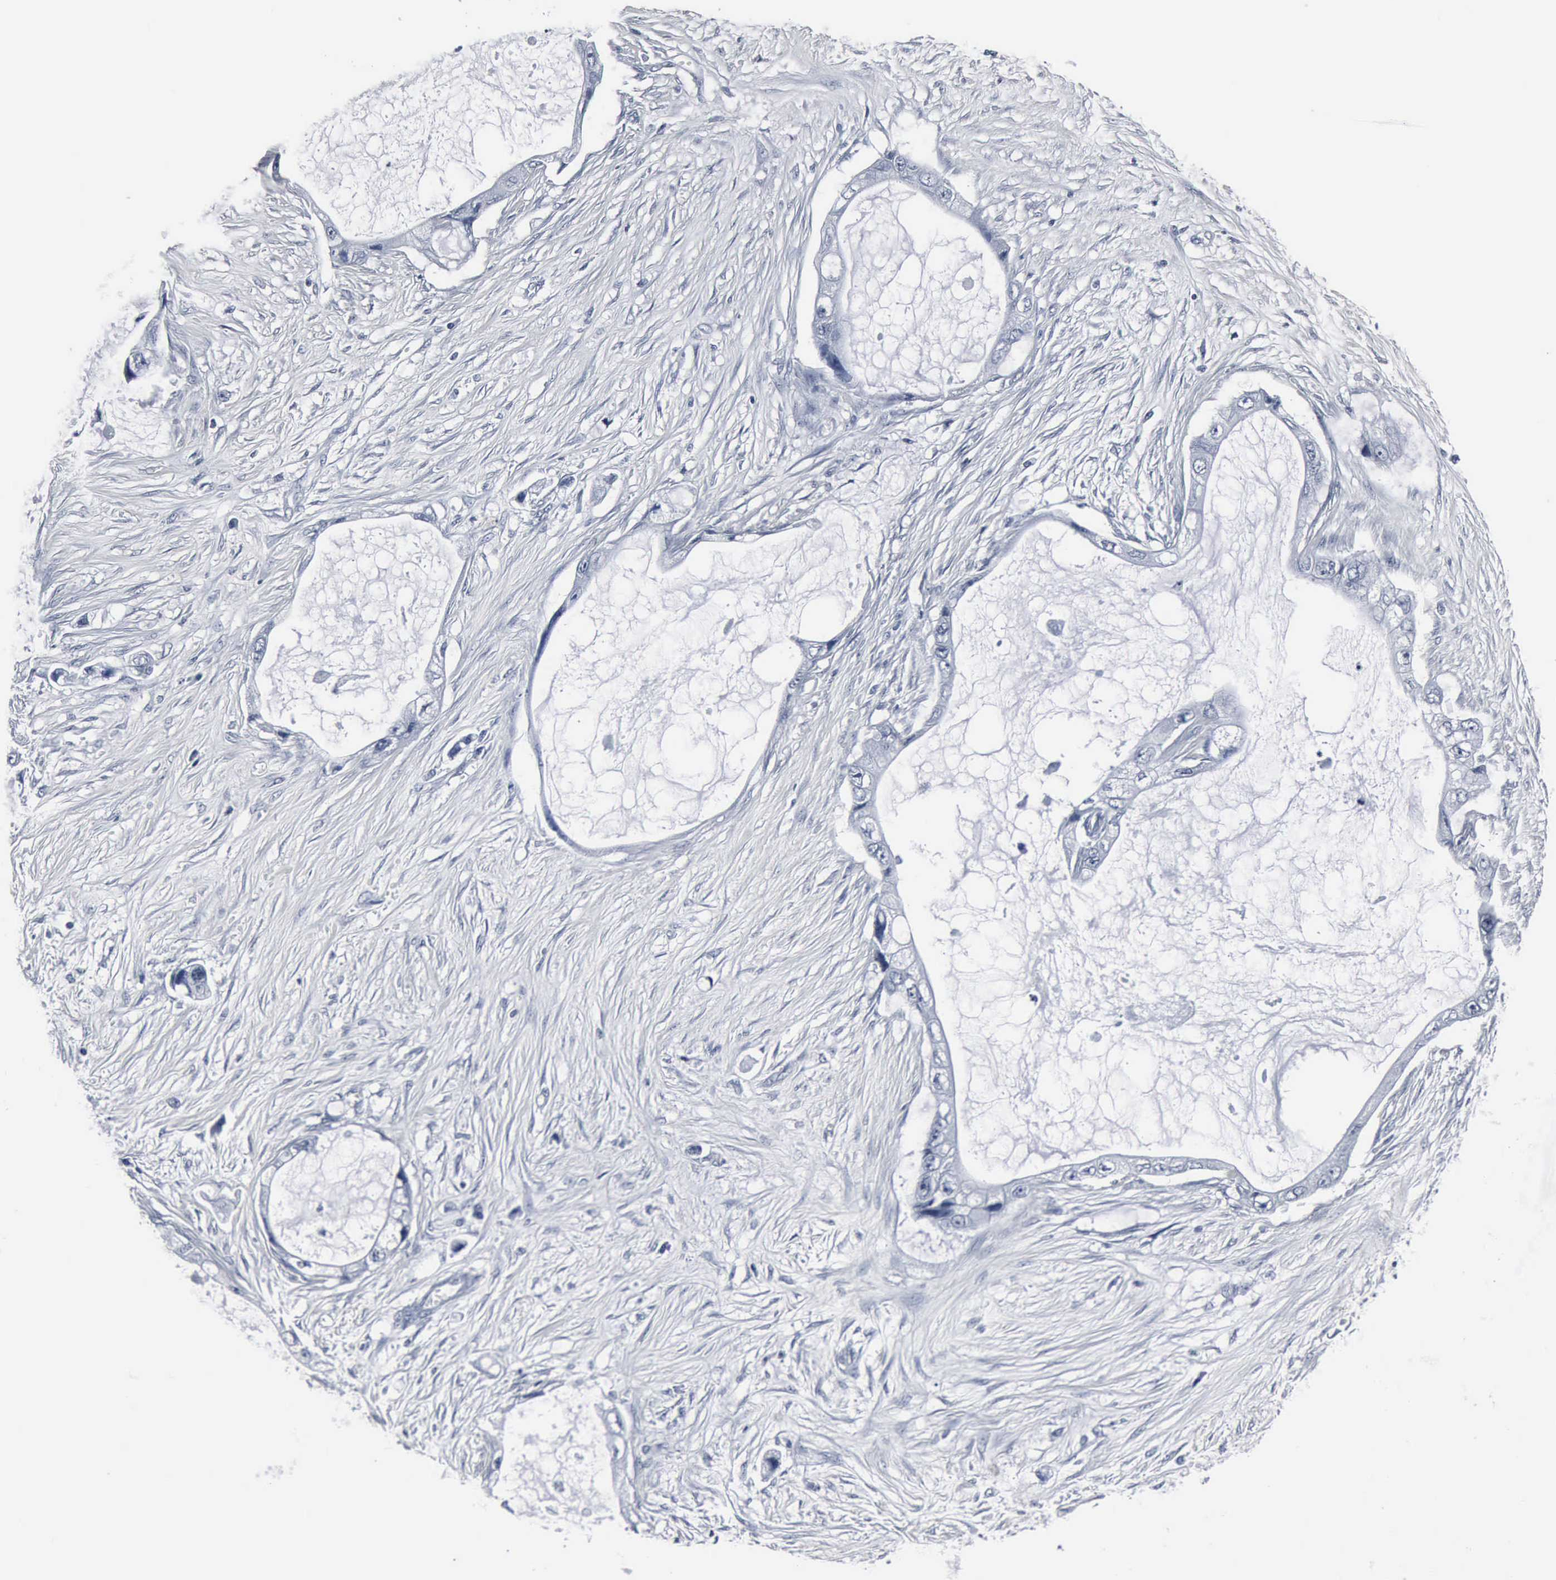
{"staining": {"intensity": "negative", "quantity": "none", "location": "none"}, "tissue": "pancreatic cancer", "cell_type": "Tumor cells", "image_type": "cancer", "snomed": [{"axis": "morphology", "description": "Adenocarcinoma, NOS"}, {"axis": "topography", "description": "Pancreas"}, {"axis": "topography", "description": "Stomach, upper"}], "caption": "Tumor cells show no significant expression in pancreatic cancer.", "gene": "SNAP25", "patient": {"sex": "male", "age": 77}}